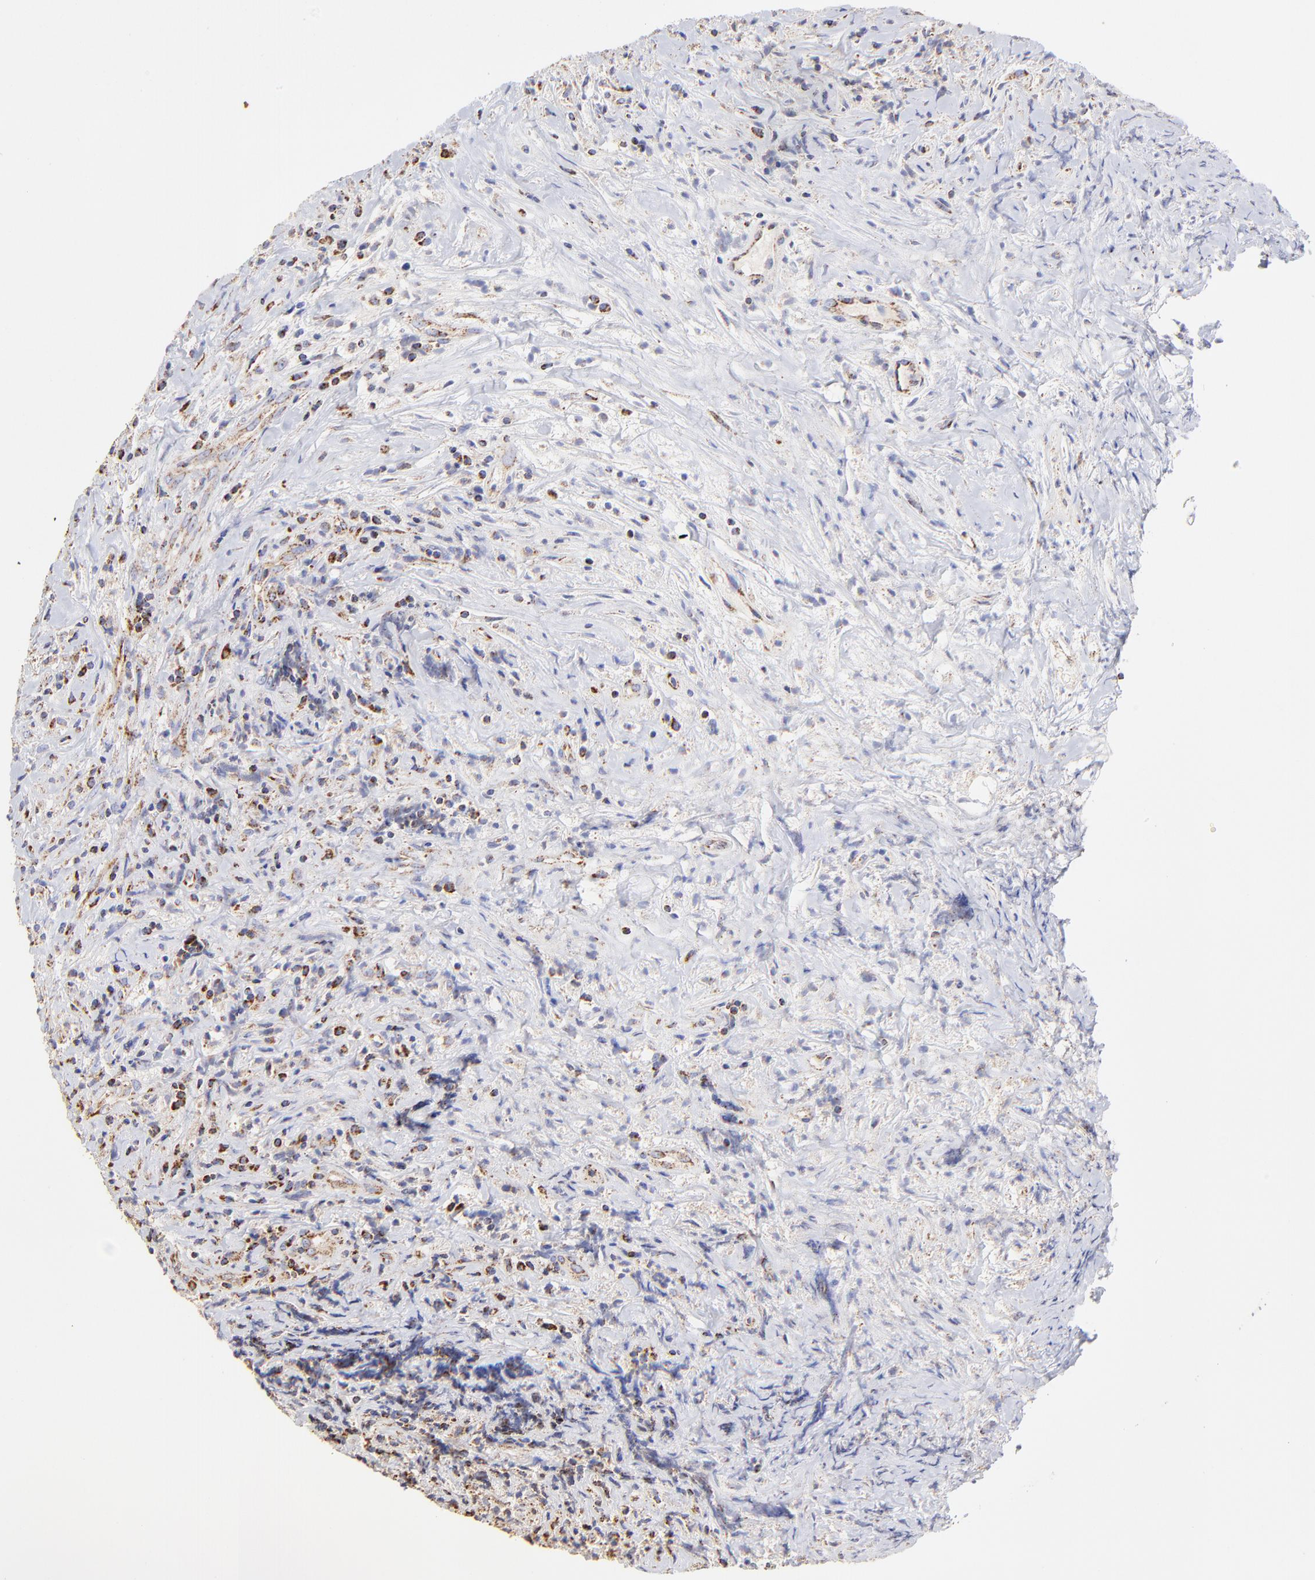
{"staining": {"intensity": "moderate", "quantity": ">75%", "location": "cytoplasmic/membranous"}, "tissue": "lymphoma", "cell_type": "Tumor cells", "image_type": "cancer", "snomed": [{"axis": "morphology", "description": "Hodgkin's disease, NOS"}, {"axis": "topography", "description": "Lymph node"}], "caption": "IHC histopathology image of lymphoma stained for a protein (brown), which shows medium levels of moderate cytoplasmic/membranous staining in approximately >75% of tumor cells.", "gene": "ECH1", "patient": {"sex": "female", "age": 25}}